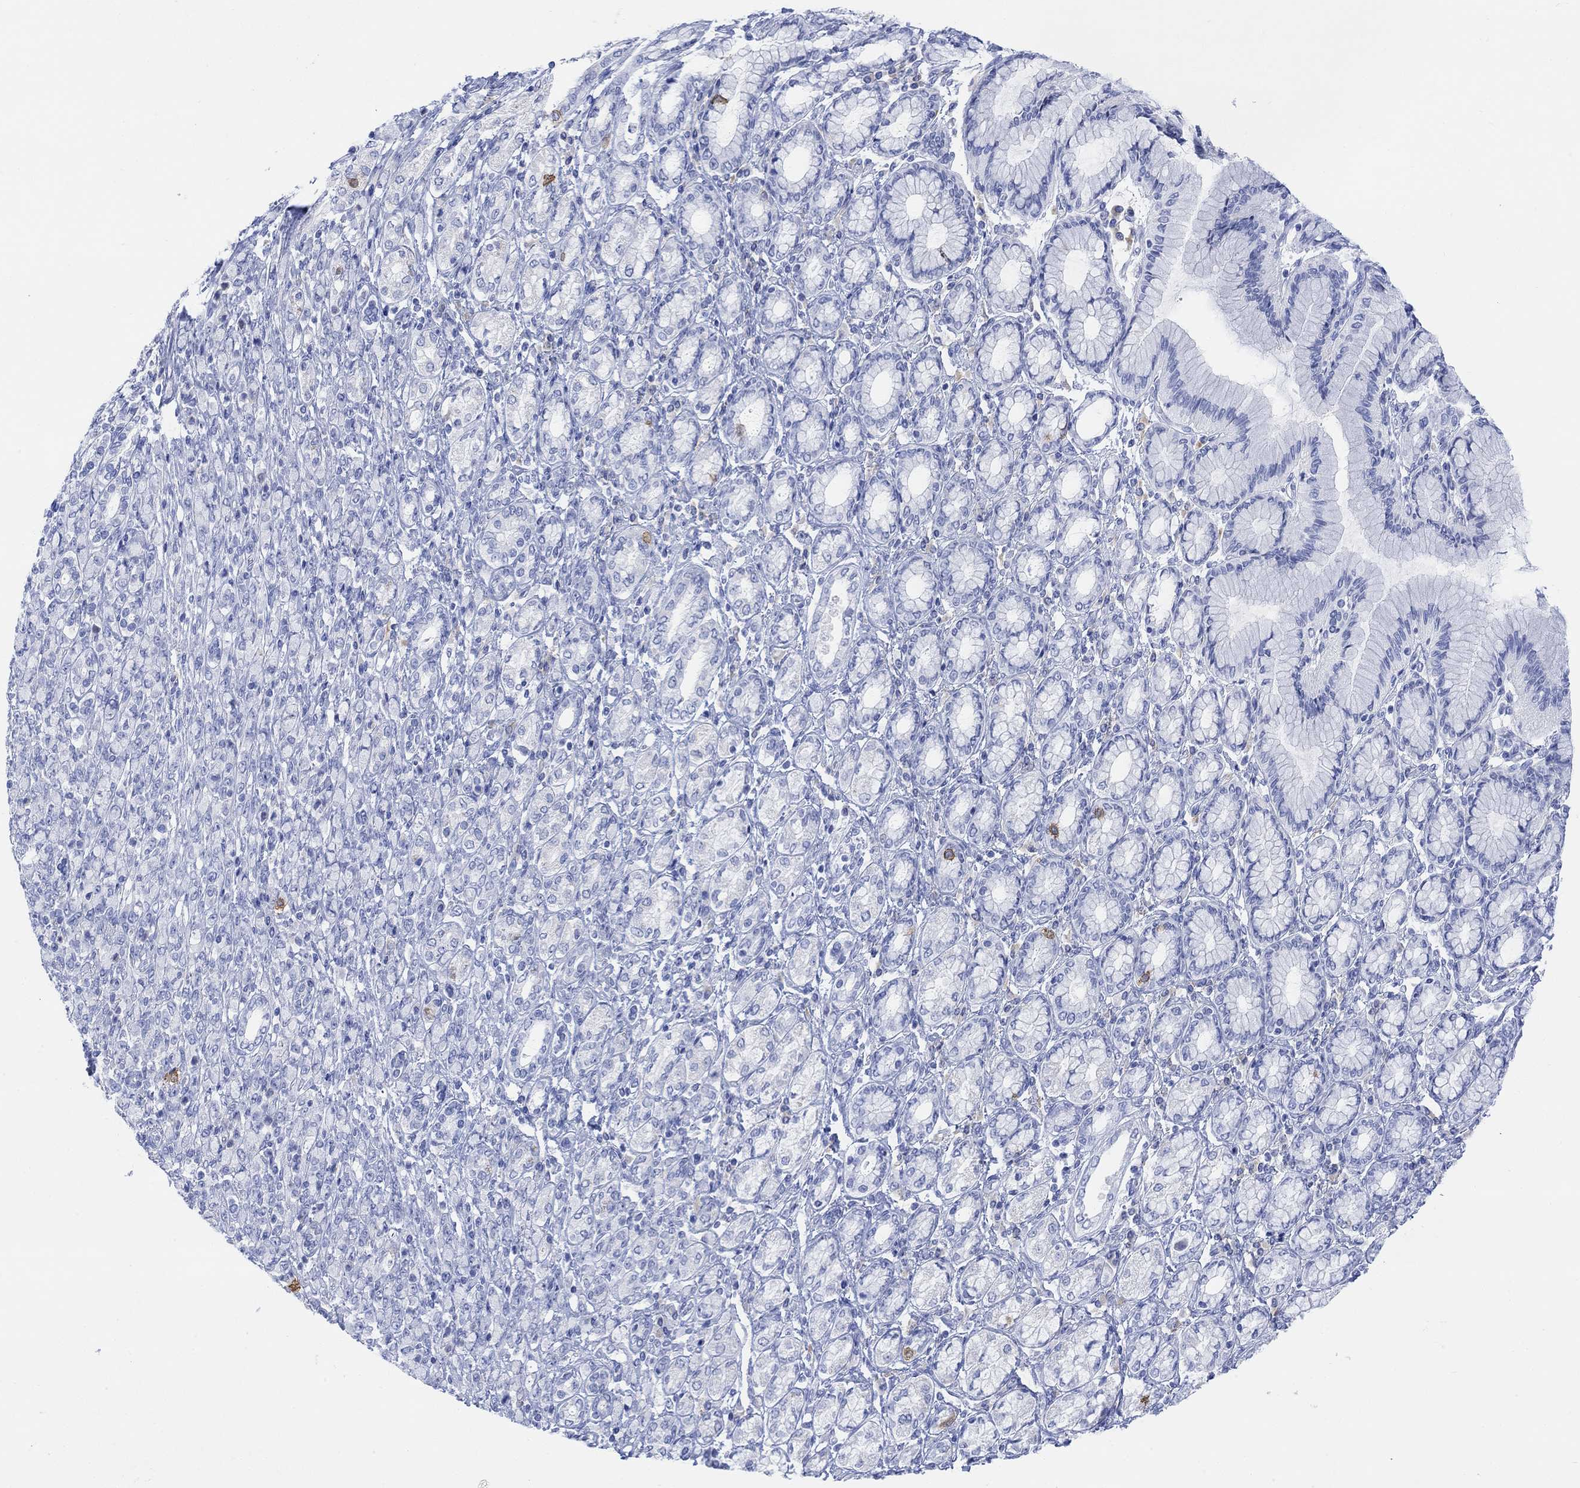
{"staining": {"intensity": "negative", "quantity": "none", "location": "none"}, "tissue": "stomach cancer", "cell_type": "Tumor cells", "image_type": "cancer", "snomed": [{"axis": "morphology", "description": "Normal tissue, NOS"}, {"axis": "morphology", "description": "Adenocarcinoma, NOS"}, {"axis": "topography", "description": "Stomach"}], "caption": "The micrograph shows no significant expression in tumor cells of adenocarcinoma (stomach).", "gene": "GNG13", "patient": {"sex": "female", "age": 79}}